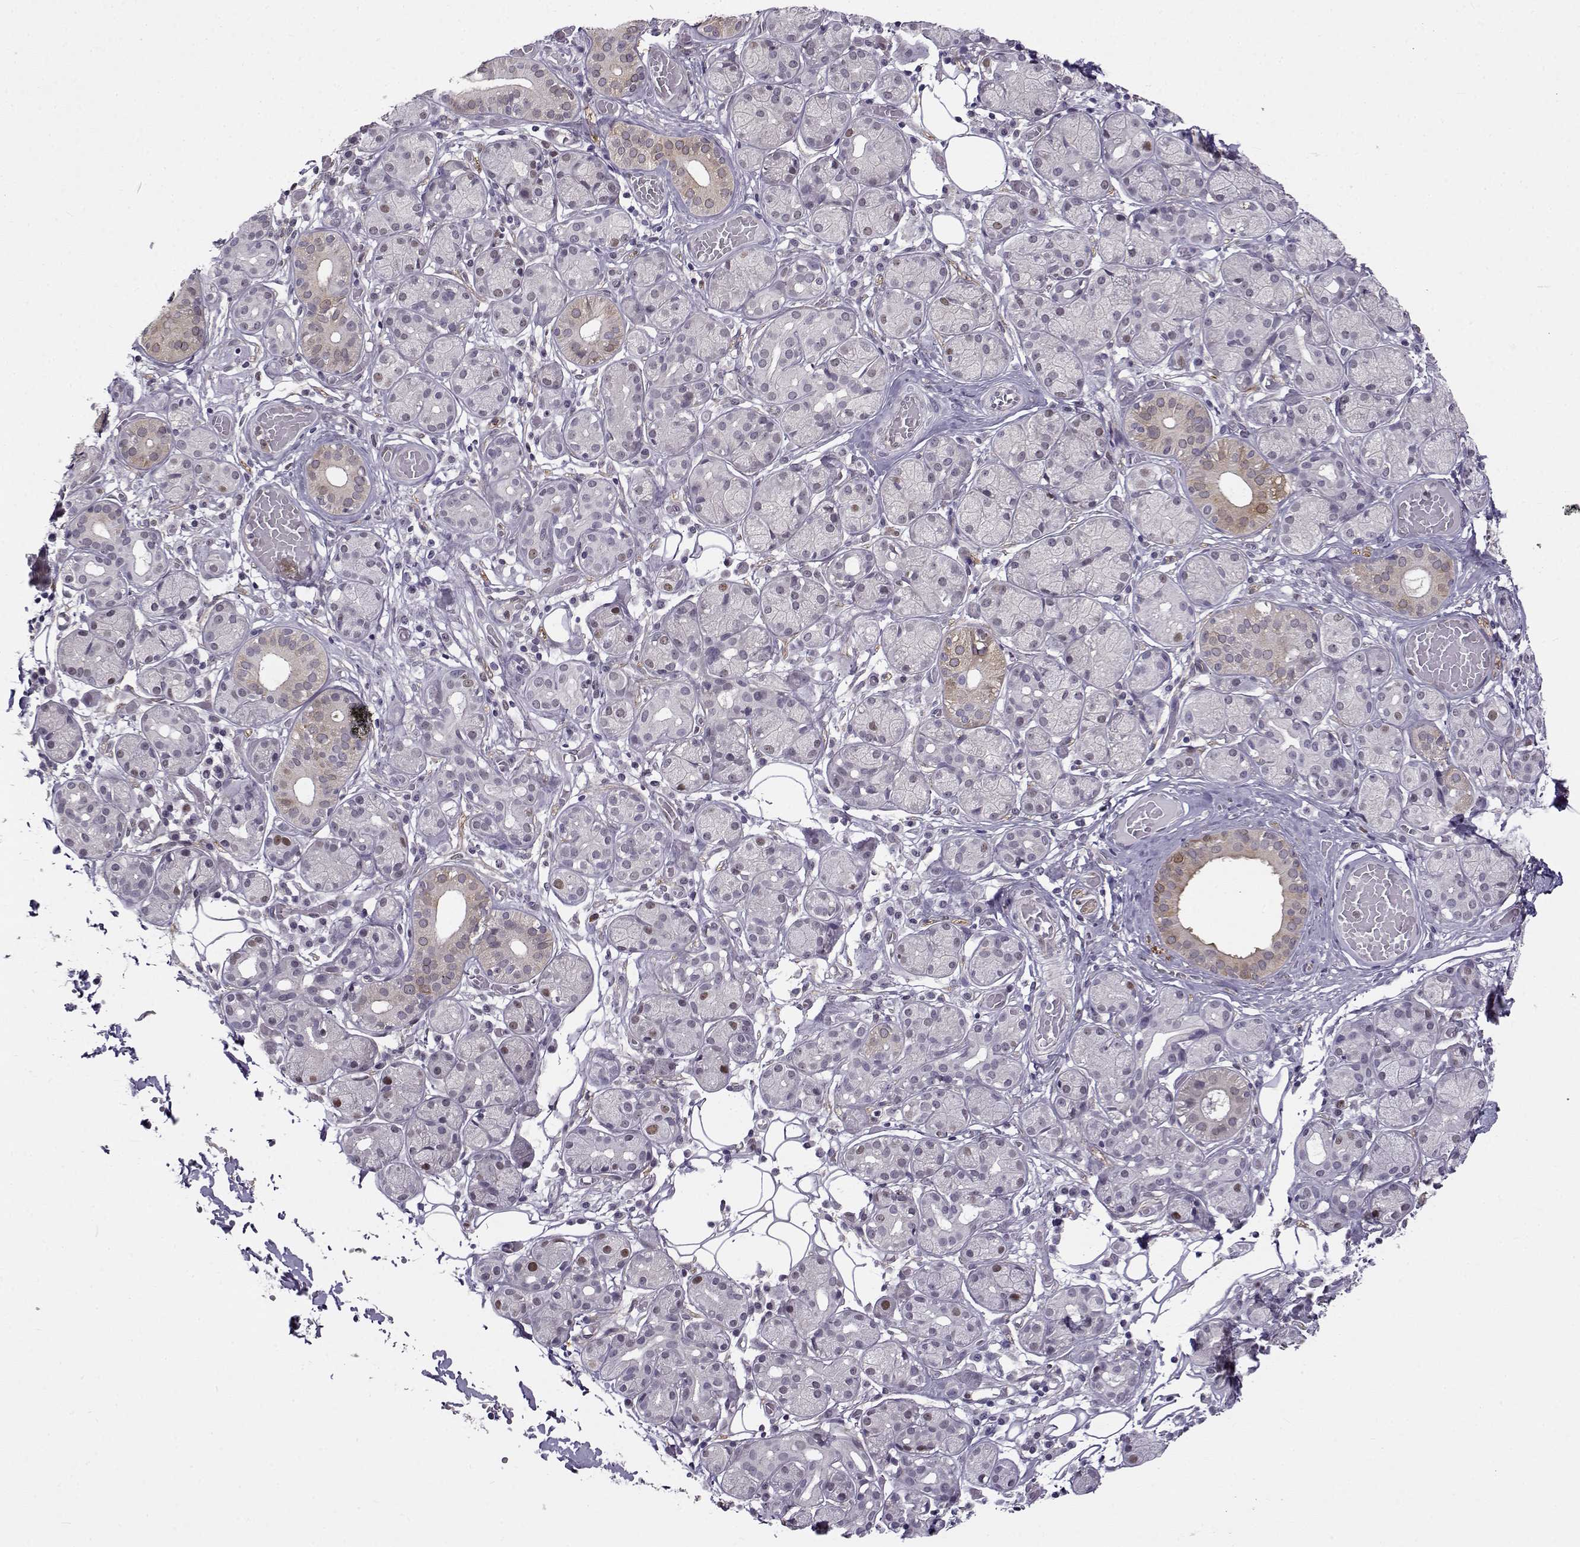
{"staining": {"intensity": "weak", "quantity": "<25%", "location": "cytoplasmic/membranous"}, "tissue": "salivary gland", "cell_type": "Glandular cells", "image_type": "normal", "snomed": [{"axis": "morphology", "description": "Normal tissue, NOS"}, {"axis": "topography", "description": "Salivary gland"}, {"axis": "topography", "description": "Peripheral nerve tissue"}], "caption": "High power microscopy histopathology image of an immunohistochemistry photomicrograph of unremarkable salivary gland, revealing no significant positivity in glandular cells.", "gene": "BACH1", "patient": {"sex": "male", "age": 71}}